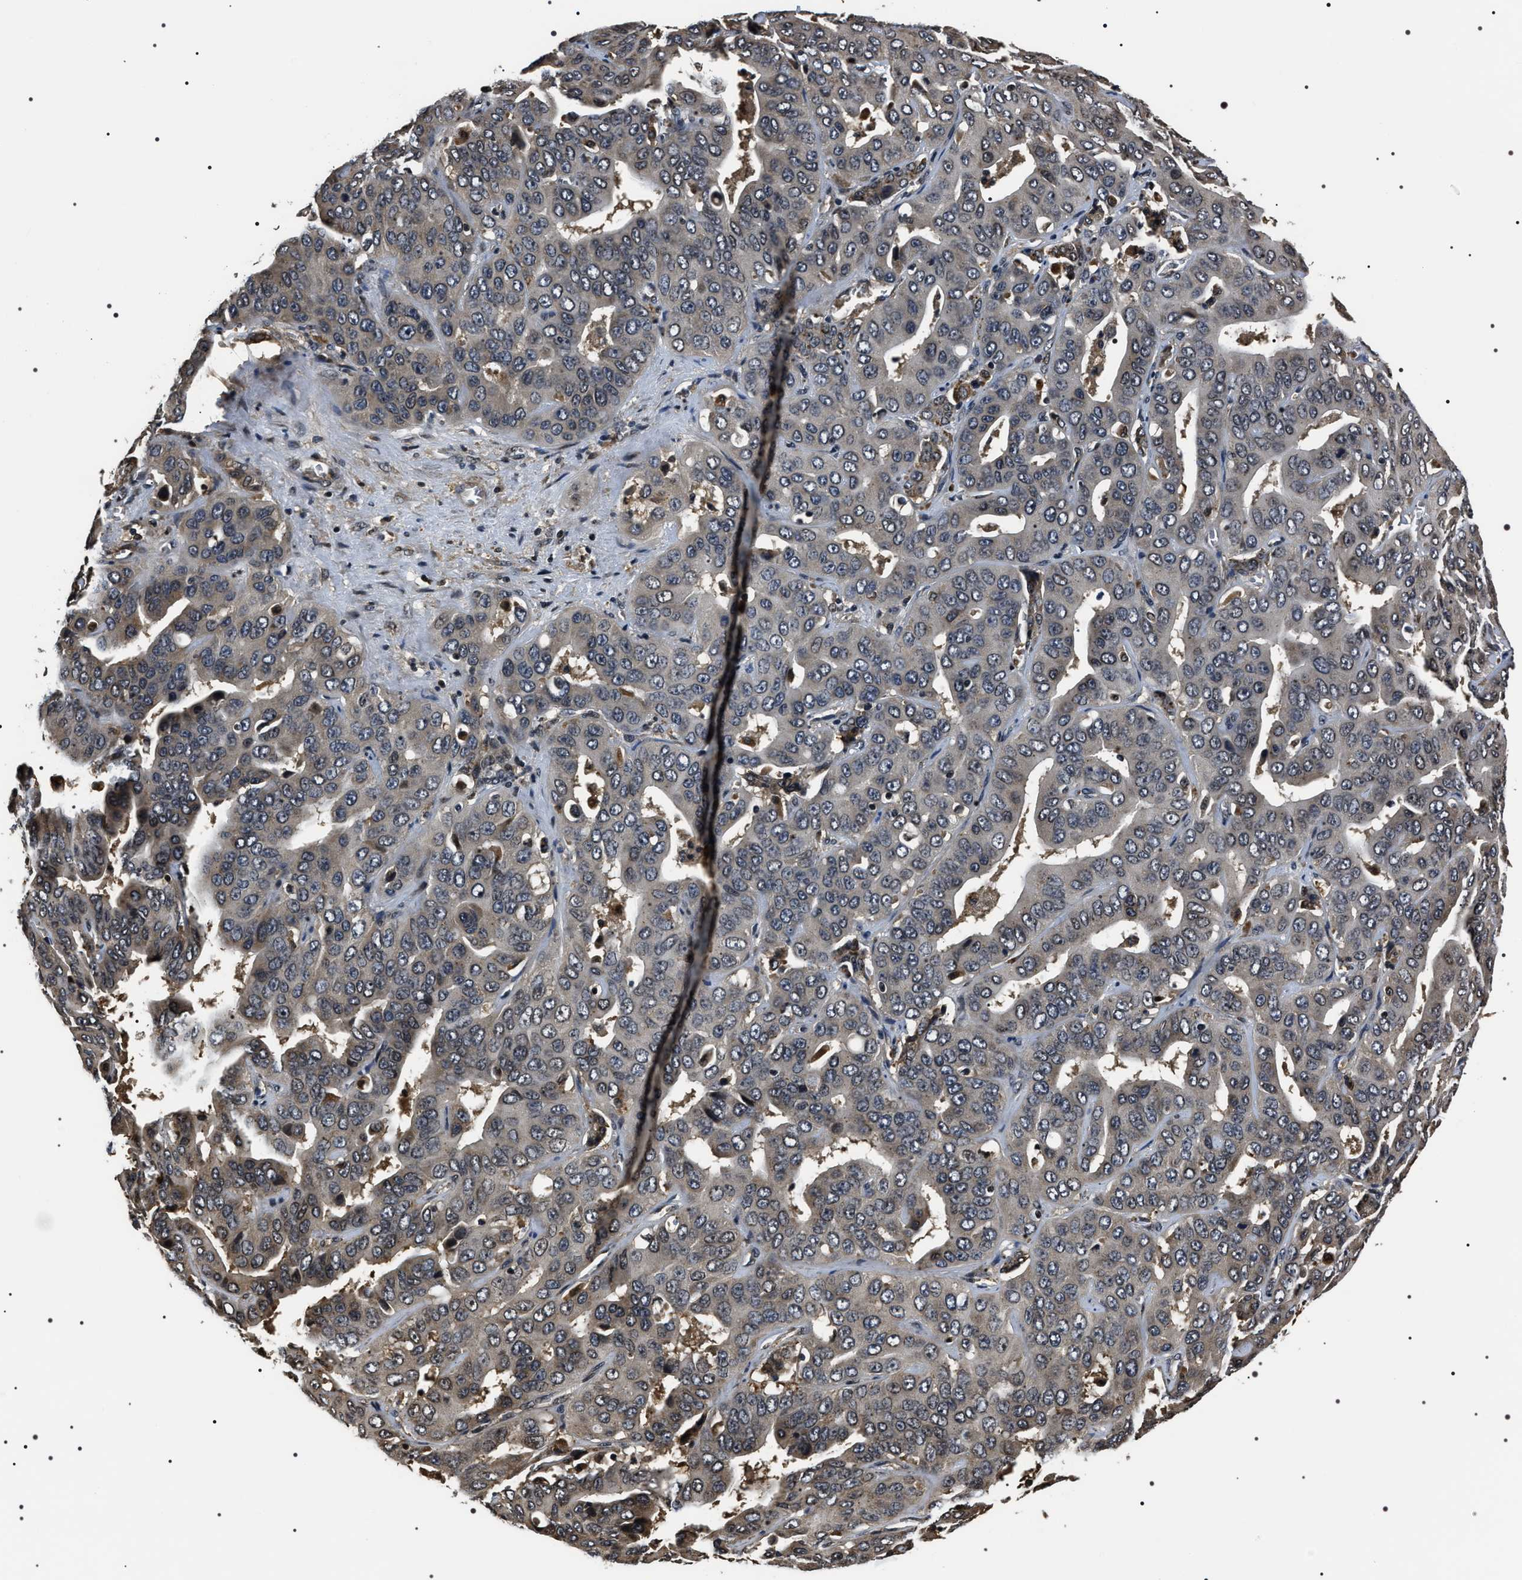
{"staining": {"intensity": "weak", "quantity": "<25%", "location": "cytoplasmic/membranous"}, "tissue": "liver cancer", "cell_type": "Tumor cells", "image_type": "cancer", "snomed": [{"axis": "morphology", "description": "Cholangiocarcinoma"}, {"axis": "topography", "description": "Liver"}], "caption": "Immunohistochemistry (IHC) image of neoplastic tissue: liver cancer (cholangiocarcinoma) stained with DAB demonstrates no significant protein positivity in tumor cells. Brightfield microscopy of IHC stained with DAB (3,3'-diaminobenzidine) (brown) and hematoxylin (blue), captured at high magnification.", "gene": "ARHGAP22", "patient": {"sex": "female", "age": 52}}